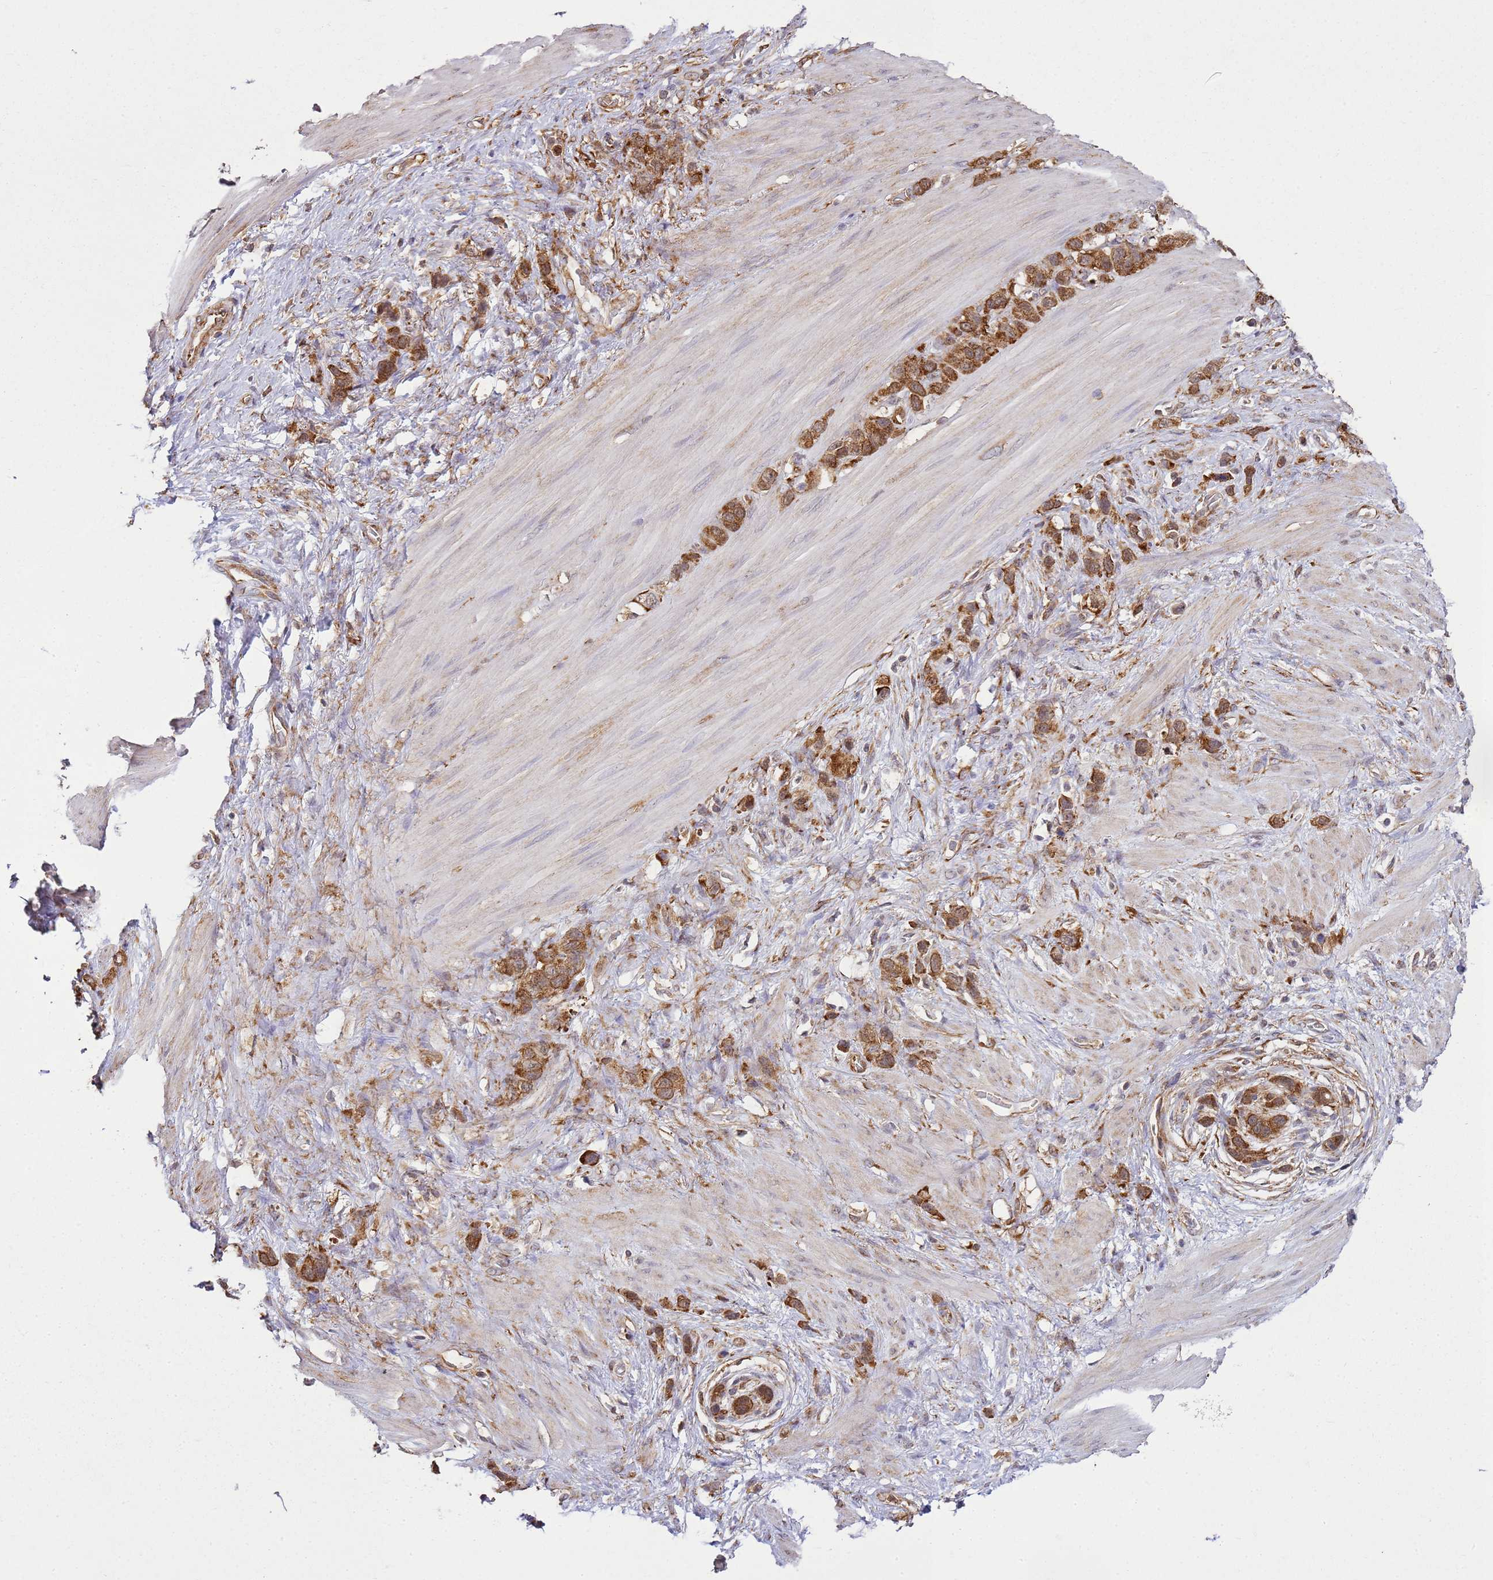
{"staining": {"intensity": "strong", "quantity": ">75%", "location": "cytoplasmic/membranous"}, "tissue": "stomach cancer", "cell_type": "Tumor cells", "image_type": "cancer", "snomed": [{"axis": "morphology", "description": "Adenocarcinoma, NOS"}, {"axis": "morphology", "description": "Adenocarcinoma, High grade"}, {"axis": "topography", "description": "Stomach, upper"}, {"axis": "topography", "description": "Stomach, lower"}], "caption": "Protein analysis of stomach cancer (adenocarcinoma (high-grade)) tissue displays strong cytoplasmic/membranous positivity in about >75% of tumor cells.", "gene": "GABRE", "patient": {"sex": "female", "age": 65}}